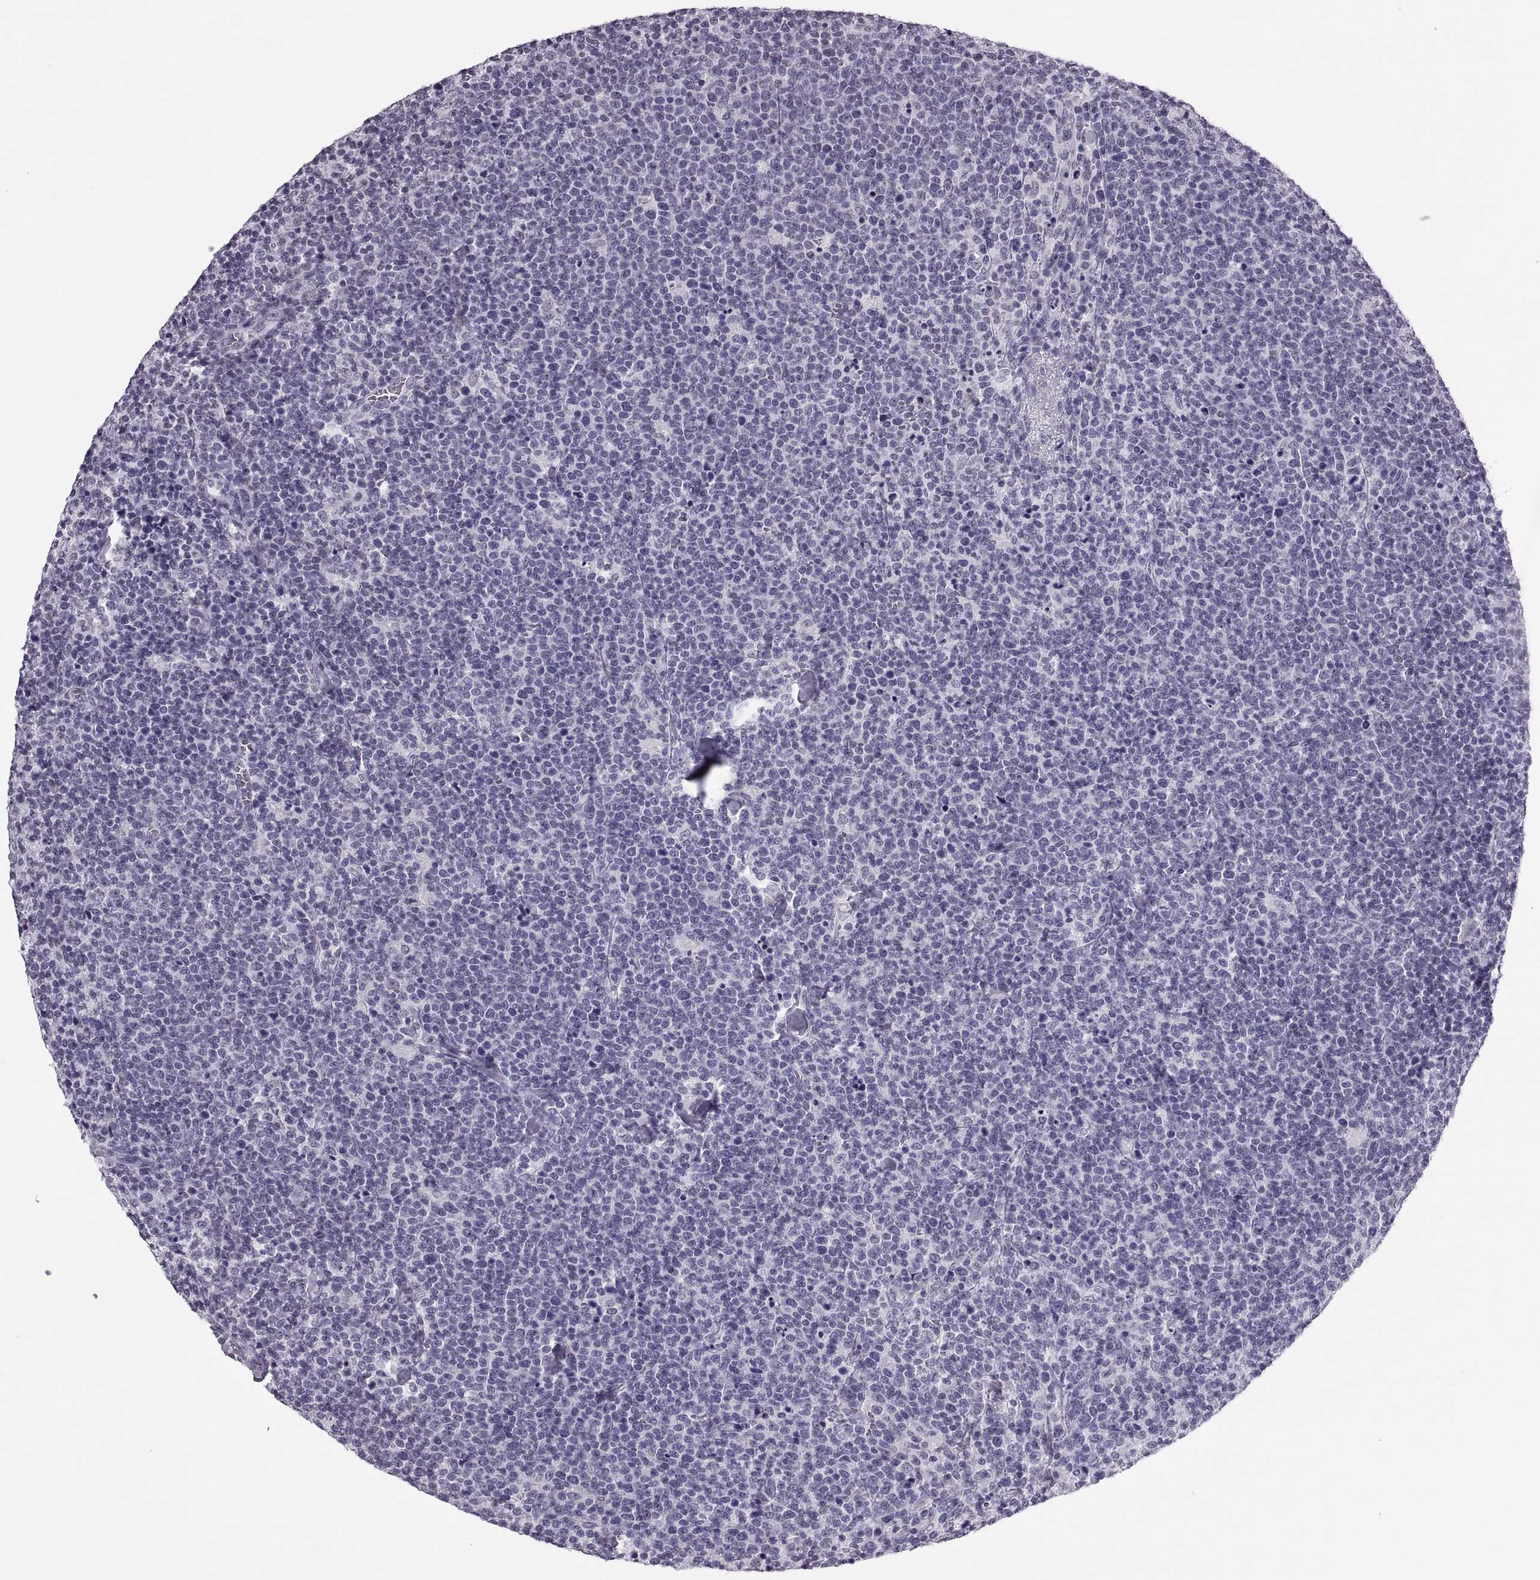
{"staining": {"intensity": "negative", "quantity": "none", "location": "none"}, "tissue": "lymphoma", "cell_type": "Tumor cells", "image_type": "cancer", "snomed": [{"axis": "morphology", "description": "Malignant lymphoma, non-Hodgkin's type, High grade"}, {"axis": "topography", "description": "Lymph node"}], "caption": "Immunohistochemical staining of human malignant lymphoma, non-Hodgkin's type (high-grade) demonstrates no significant expression in tumor cells. Brightfield microscopy of immunohistochemistry stained with DAB (brown) and hematoxylin (blue), captured at high magnification.", "gene": "CARTPT", "patient": {"sex": "male", "age": 61}}